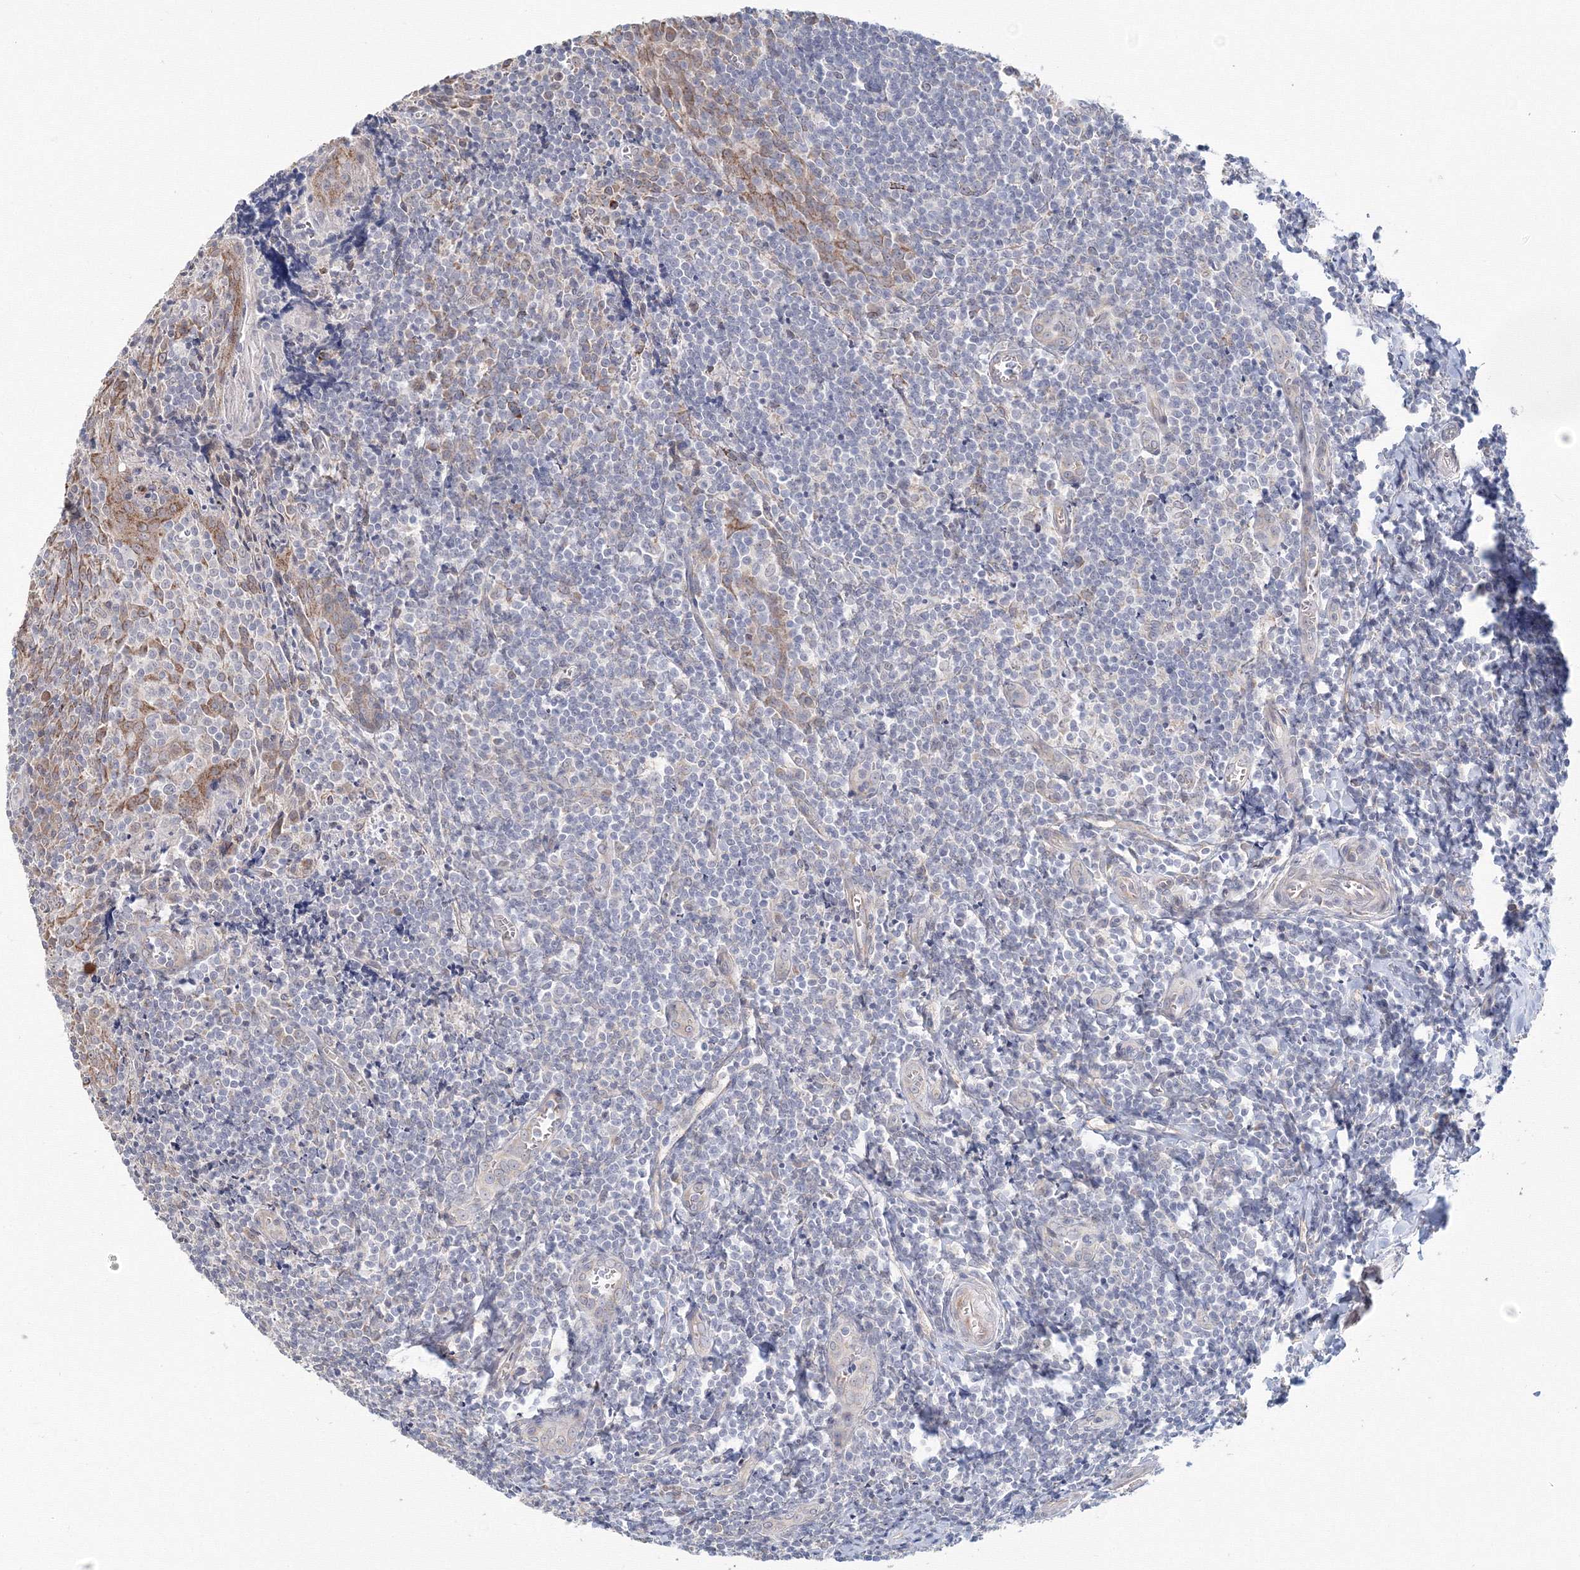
{"staining": {"intensity": "negative", "quantity": "none", "location": "none"}, "tissue": "tonsil", "cell_type": "Germinal center cells", "image_type": "normal", "snomed": [{"axis": "morphology", "description": "Normal tissue, NOS"}, {"axis": "topography", "description": "Tonsil"}], "caption": "Immunohistochemistry of benign tonsil exhibits no positivity in germinal center cells.", "gene": "DHRS12", "patient": {"sex": "male", "age": 27}}